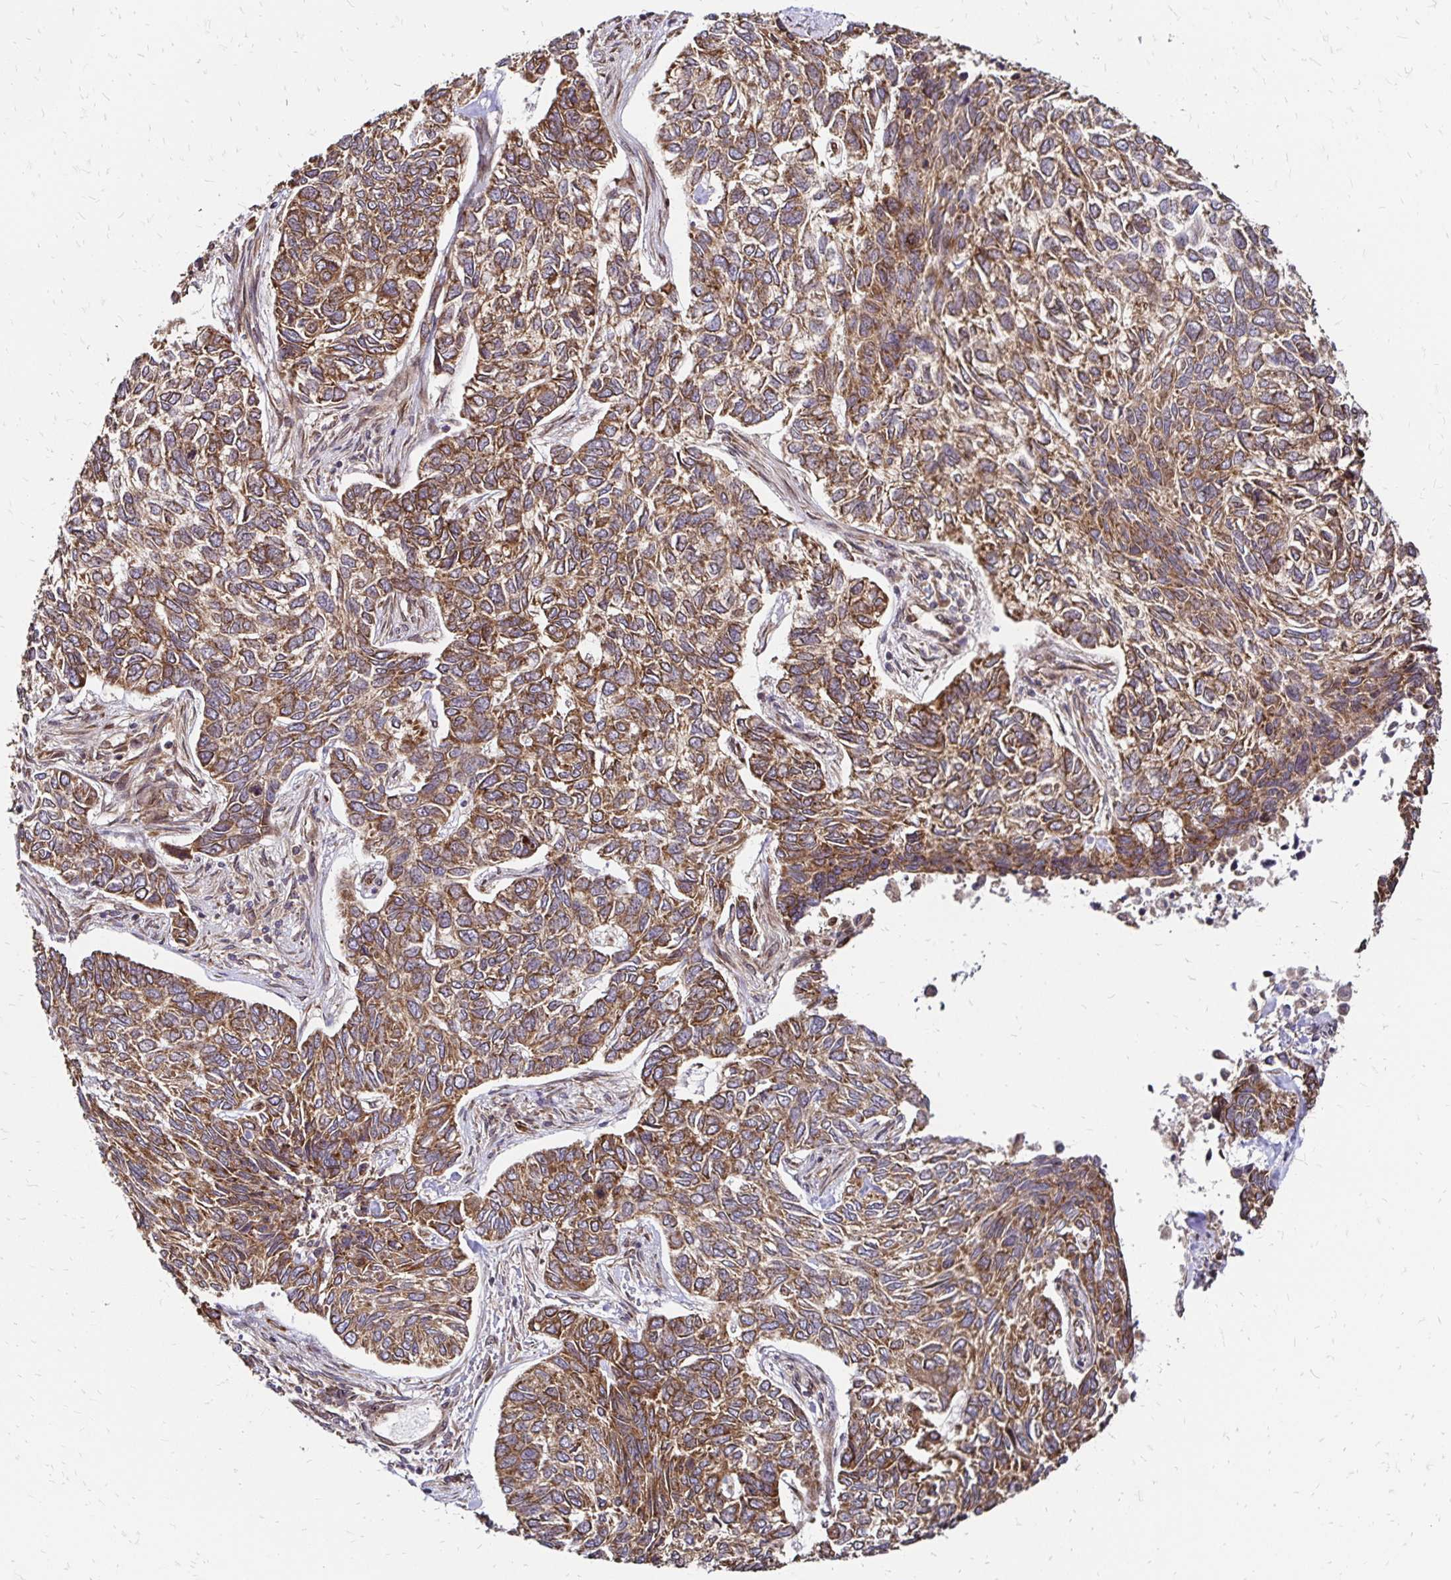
{"staining": {"intensity": "moderate", "quantity": ">75%", "location": "cytoplasmic/membranous"}, "tissue": "skin cancer", "cell_type": "Tumor cells", "image_type": "cancer", "snomed": [{"axis": "morphology", "description": "Basal cell carcinoma"}, {"axis": "topography", "description": "Skin"}], "caption": "This photomicrograph demonstrates immunohistochemistry staining of basal cell carcinoma (skin), with medium moderate cytoplasmic/membranous staining in about >75% of tumor cells.", "gene": "ZW10", "patient": {"sex": "female", "age": 65}}